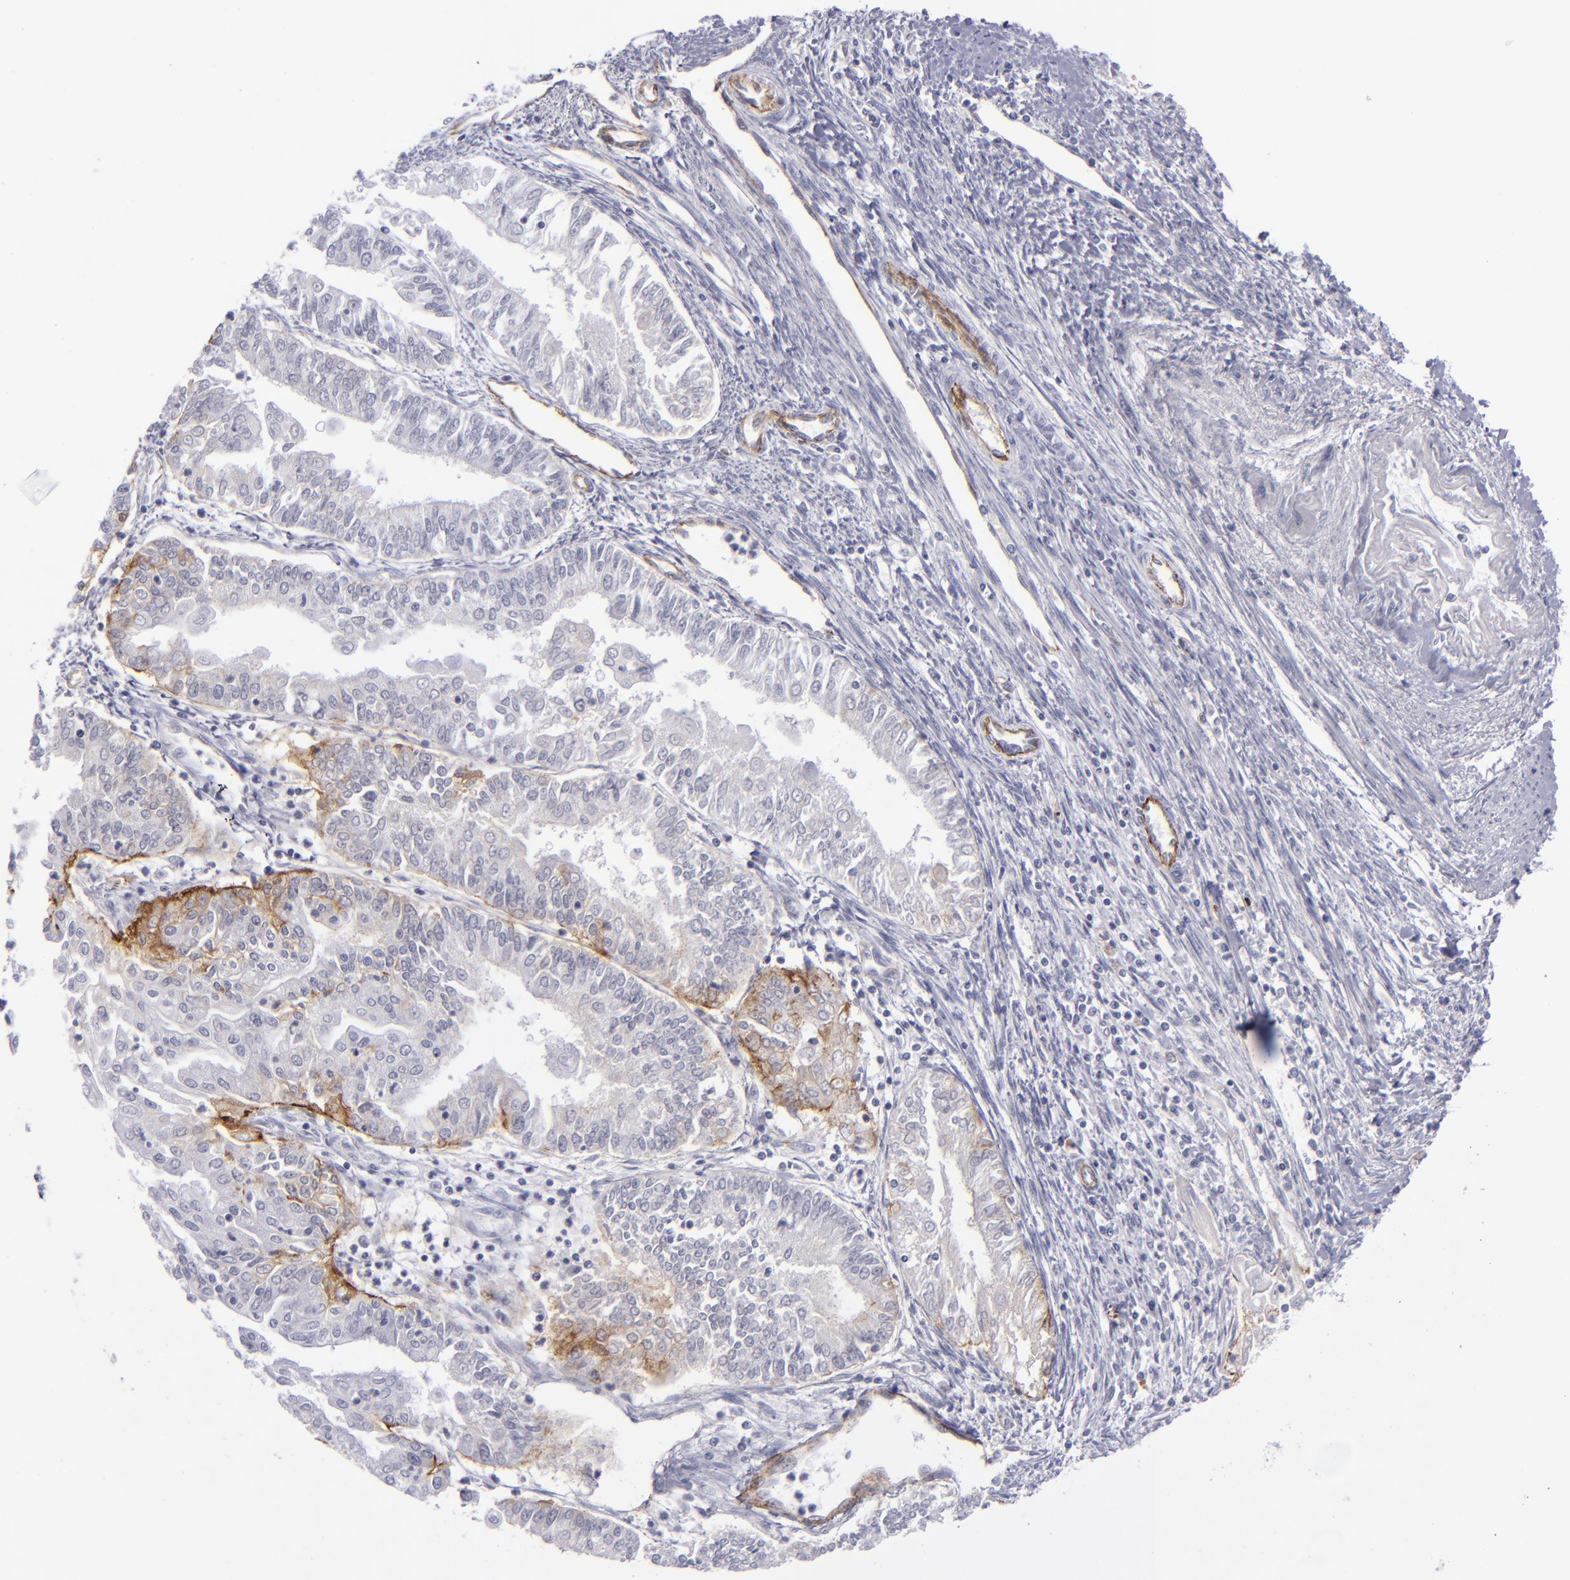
{"staining": {"intensity": "moderate", "quantity": "<25%", "location": "cytoplasmic/membranous"}, "tissue": "endometrial cancer", "cell_type": "Tumor cells", "image_type": "cancer", "snomed": [{"axis": "morphology", "description": "Adenocarcinoma, NOS"}, {"axis": "topography", "description": "Endometrium"}], "caption": "Endometrial cancer stained for a protein (brown) shows moderate cytoplasmic/membranous positive positivity in about <25% of tumor cells.", "gene": "ITGB4", "patient": {"sex": "female", "age": 75}}